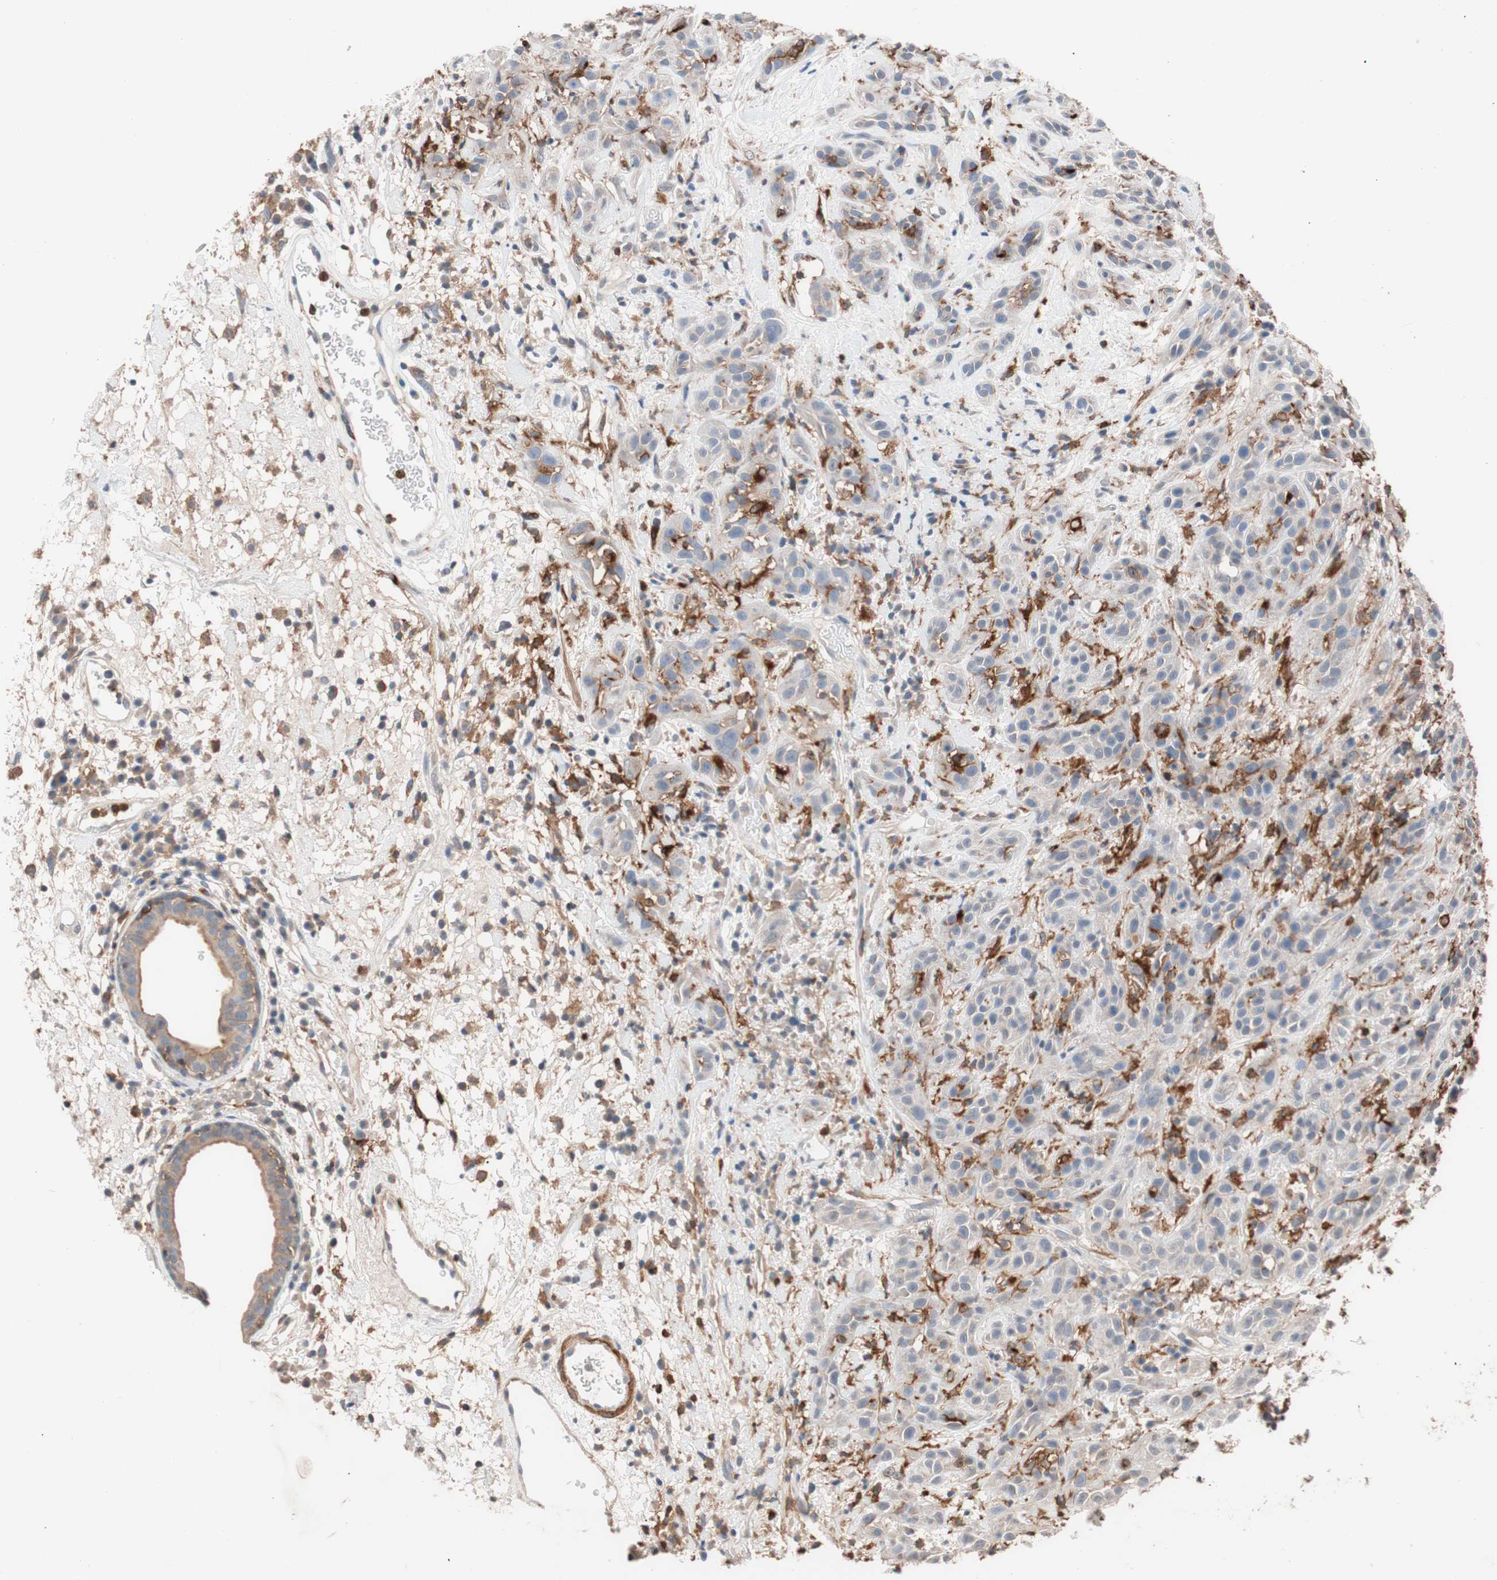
{"staining": {"intensity": "weak", "quantity": "<25%", "location": "cytoplasmic/membranous"}, "tissue": "head and neck cancer", "cell_type": "Tumor cells", "image_type": "cancer", "snomed": [{"axis": "morphology", "description": "Squamous cell carcinoma, NOS"}, {"axis": "topography", "description": "Head-Neck"}], "caption": "IHC of head and neck cancer (squamous cell carcinoma) shows no positivity in tumor cells. (Stains: DAB (3,3'-diaminobenzidine) immunohistochemistry with hematoxylin counter stain, Microscopy: brightfield microscopy at high magnification).", "gene": "LITAF", "patient": {"sex": "male", "age": 62}}